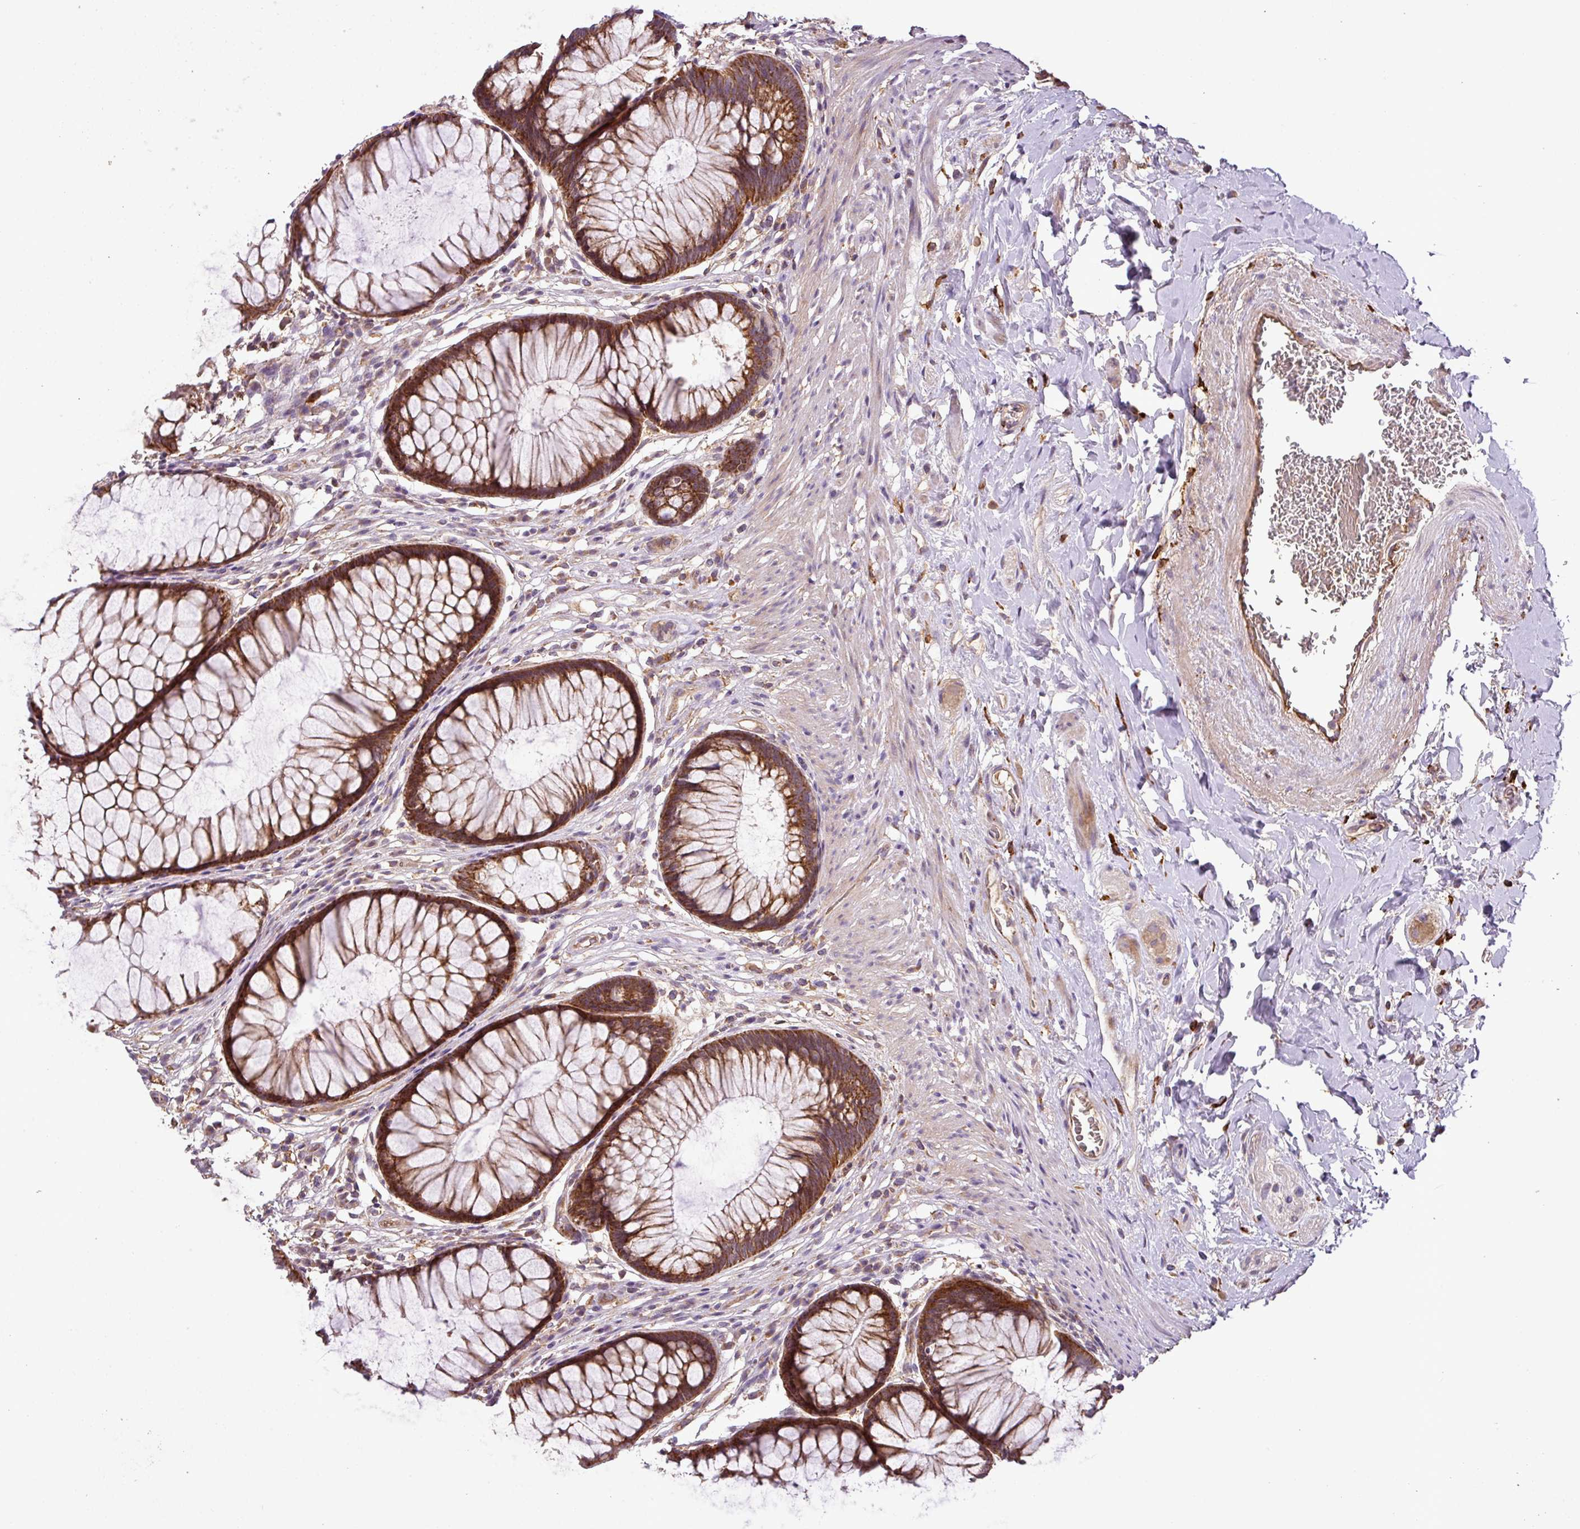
{"staining": {"intensity": "strong", "quantity": ">75%", "location": "cytoplasmic/membranous"}, "tissue": "rectum", "cell_type": "Glandular cells", "image_type": "normal", "snomed": [{"axis": "morphology", "description": "Normal tissue, NOS"}, {"axis": "topography", "description": "Smooth muscle"}, {"axis": "topography", "description": "Rectum"}], "caption": "Protein analysis of benign rectum reveals strong cytoplasmic/membranous positivity in approximately >75% of glandular cells. (Brightfield microscopy of DAB IHC at high magnification).", "gene": "ZNF513", "patient": {"sex": "male", "age": 53}}